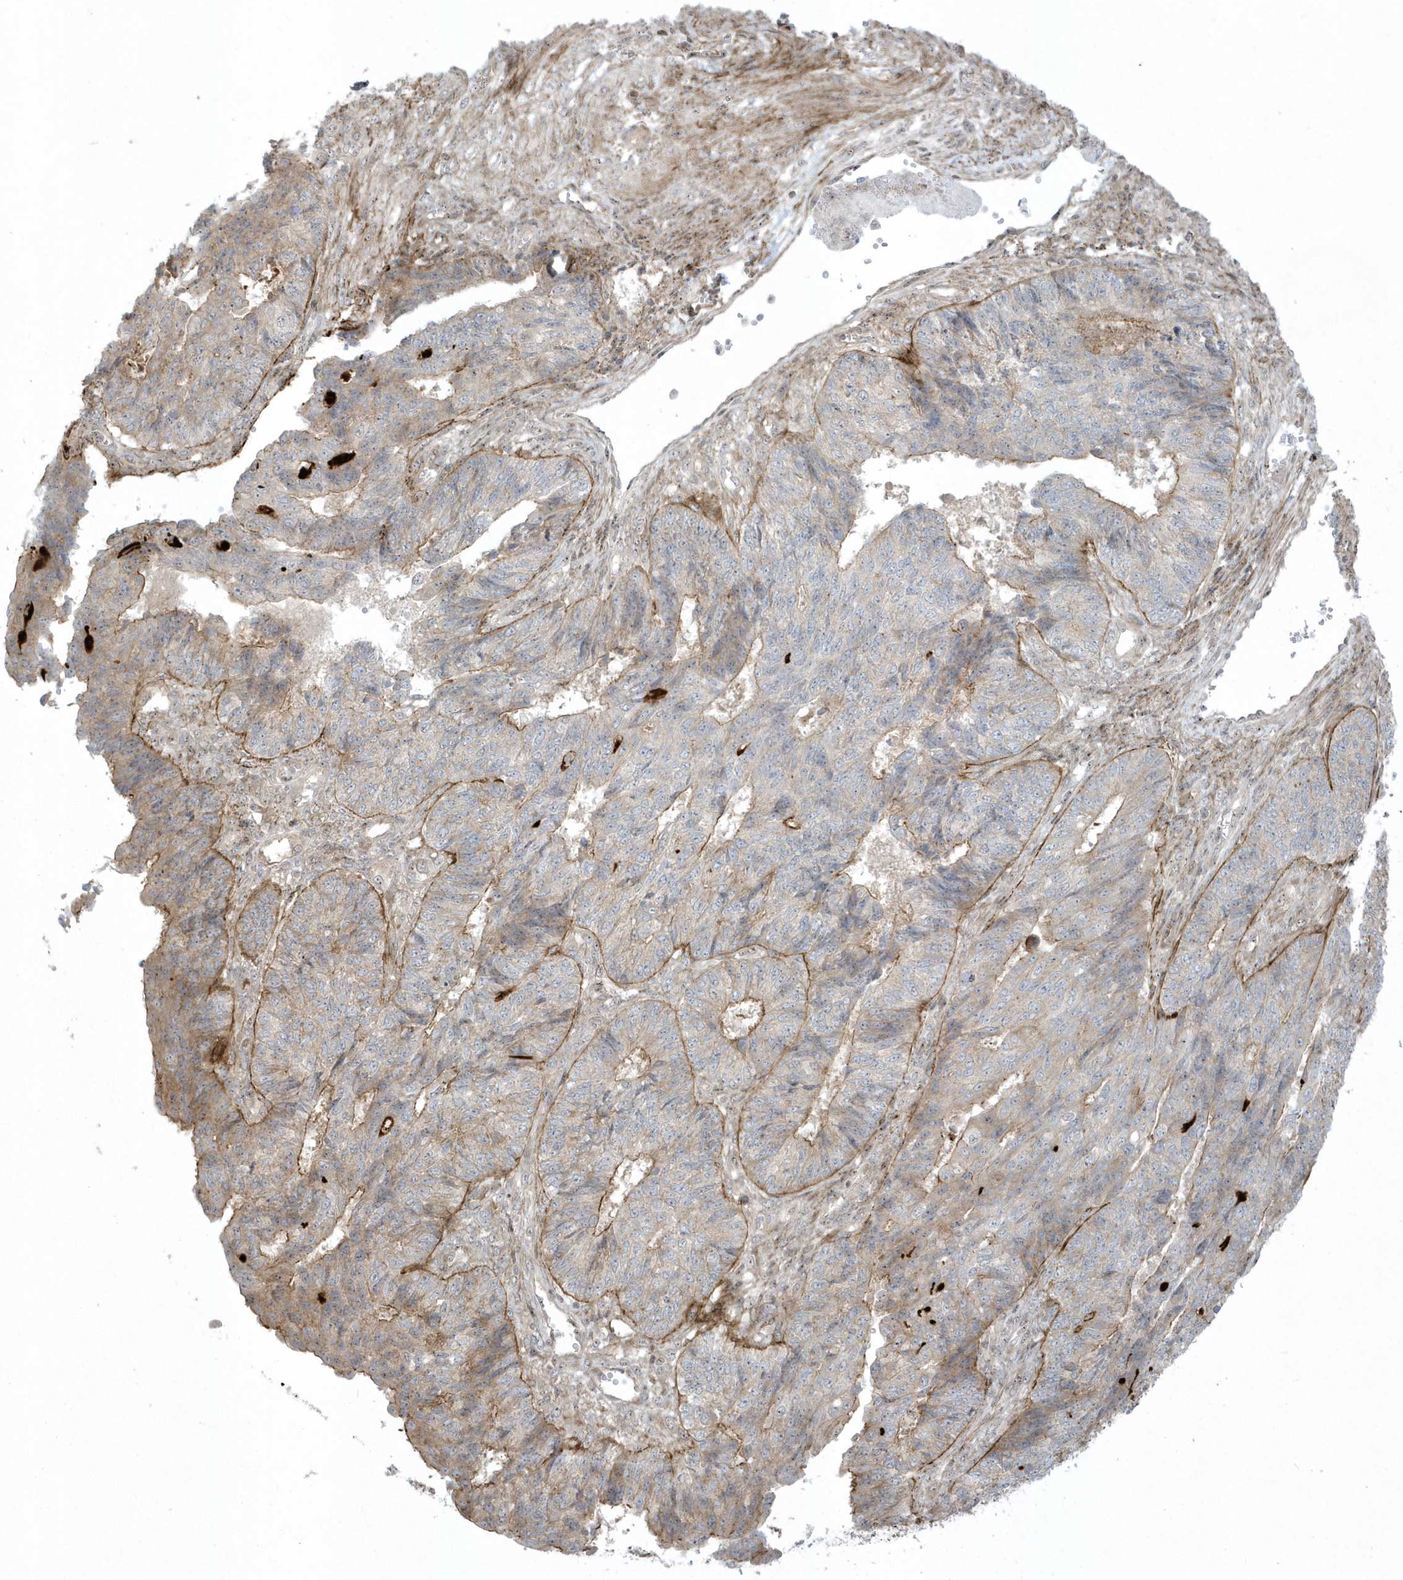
{"staining": {"intensity": "moderate", "quantity": "<25%", "location": "cytoplasmic/membranous"}, "tissue": "endometrial cancer", "cell_type": "Tumor cells", "image_type": "cancer", "snomed": [{"axis": "morphology", "description": "Adenocarcinoma, NOS"}, {"axis": "topography", "description": "Endometrium"}], "caption": "Adenocarcinoma (endometrial) stained for a protein (brown) demonstrates moderate cytoplasmic/membranous positive expression in approximately <25% of tumor cells.", "gene": "MASP2", "patient": {"sex": "female", "age": 32}}